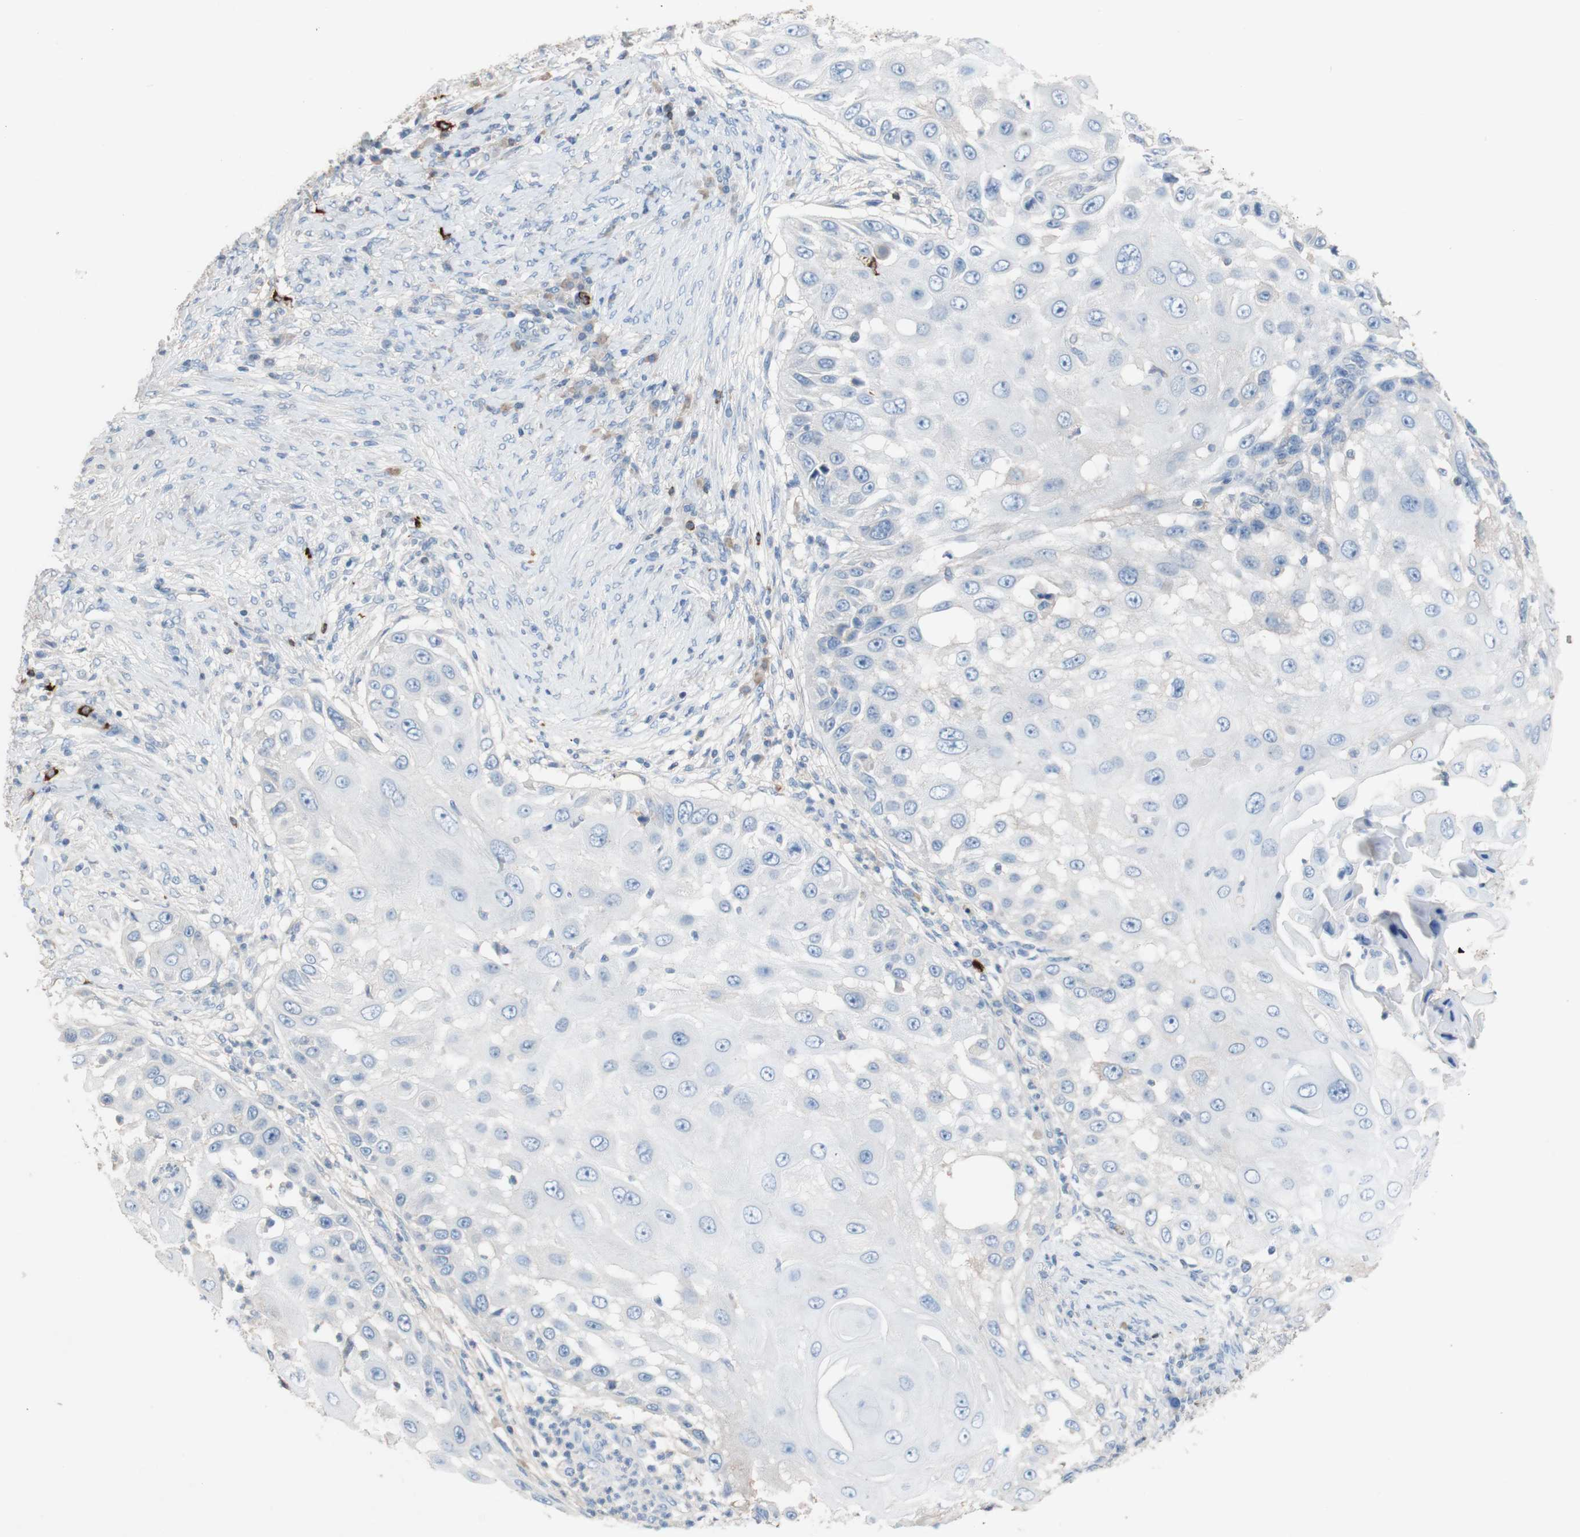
{"staining": {"intensity": "negative", "quantity": "none", "location": "none"}, "tissue": "skin cancer", "cell_type": "Tumor cells", "image_type": "cancer", "snomed": [{"axis": "morphology", "description": "Squamous cell carcinoma, NOS"}, {"axis": "topography", "description": "Skin"}], "caption": "Immunohistochemistry of human skin cancer shows no expression in tumor cells.", "gene": "PACSIN1", "patient": {"sex": "female", "age": 44}}